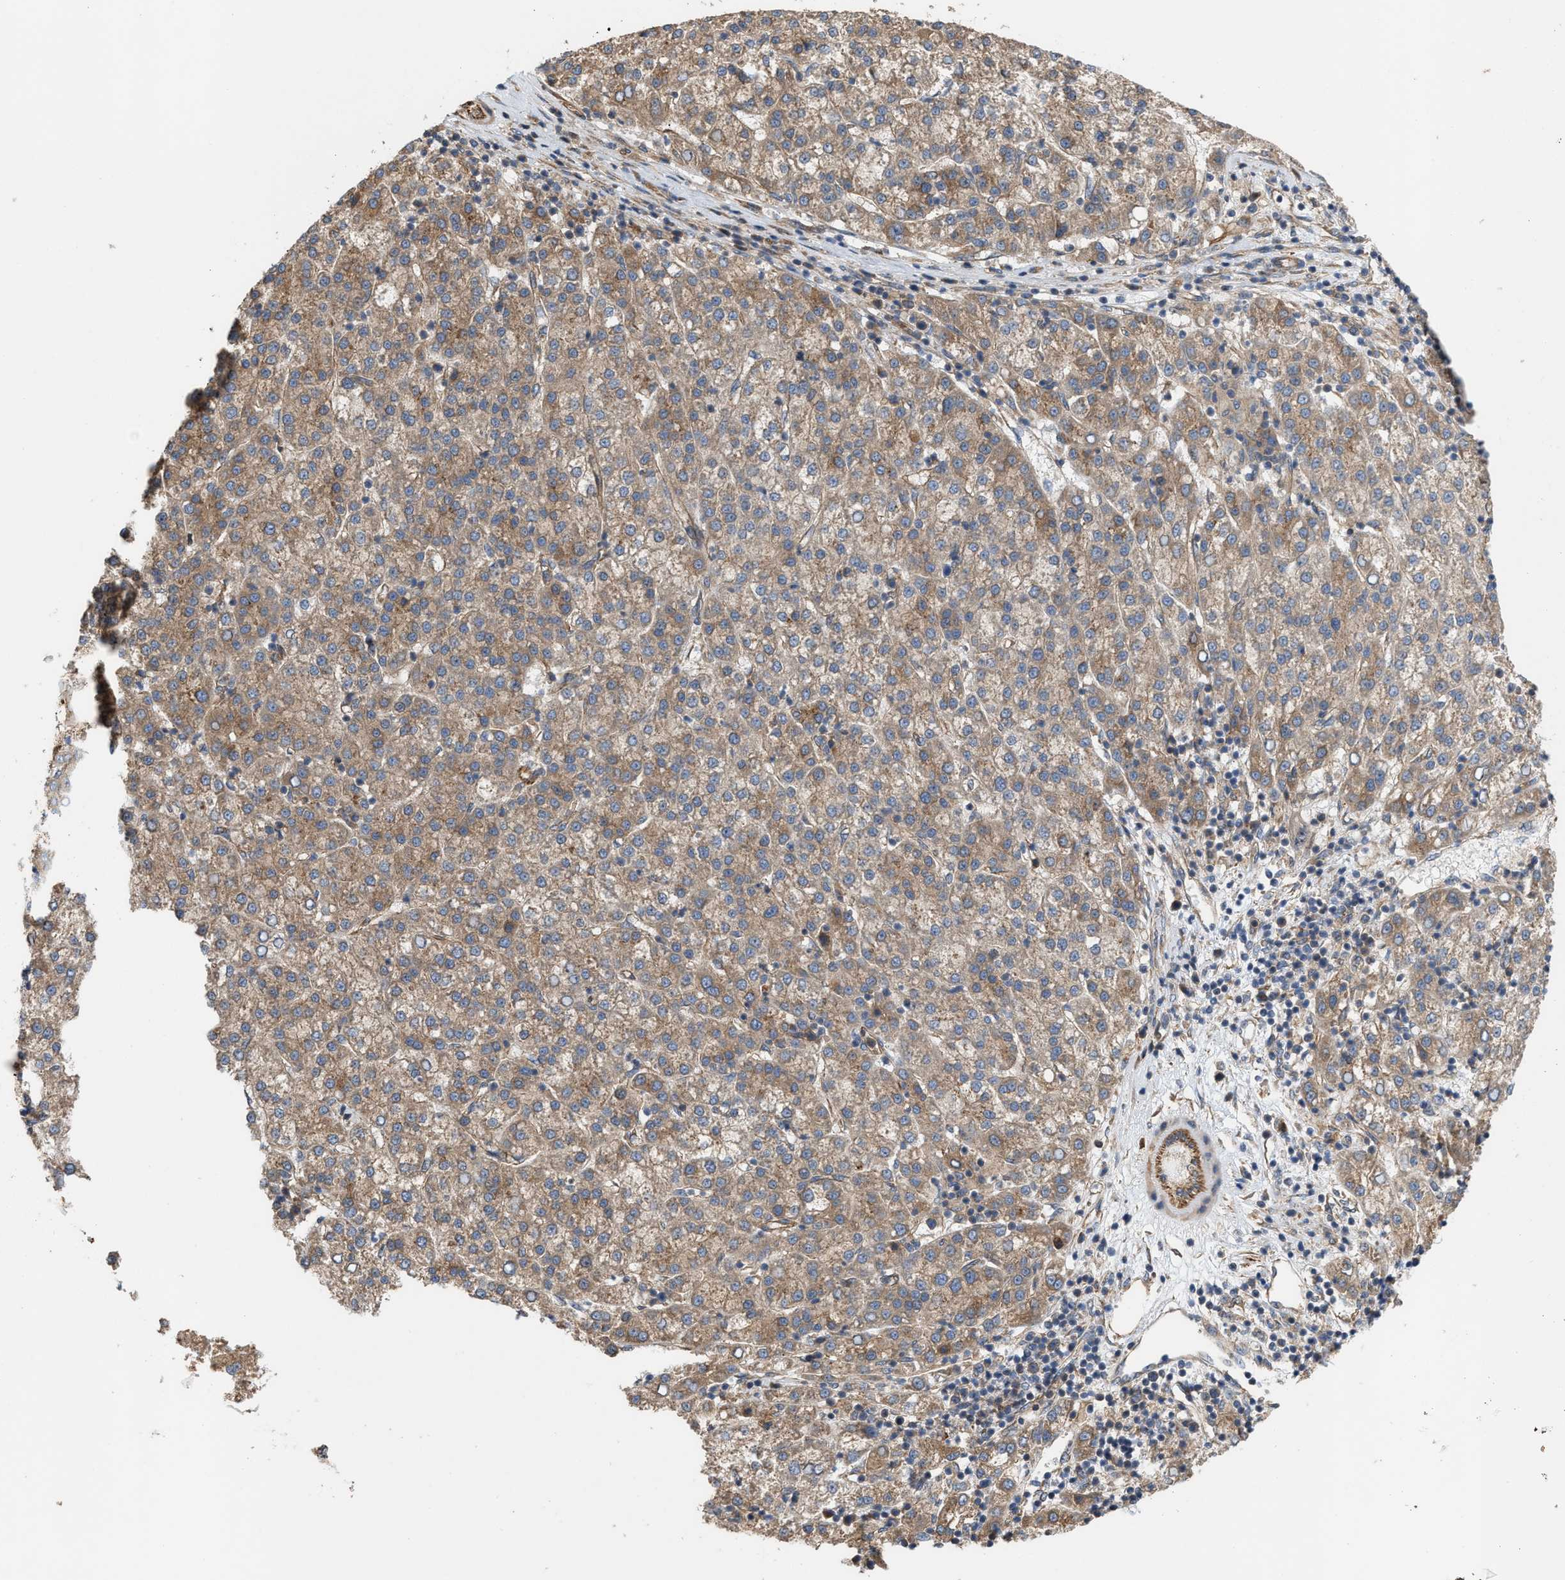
{"staining": {"intensity": "weak", "quantity": "25%-75%", "location": "cytoplasmic/membranous"}, "tissue": "liver cancer", "cell_type": "Tumor cells", "image_type": "cancer", "snomed": [{"axis": "morphology", "description": "Carcinoma, Hepatocellular, NOS"}, {"axis": "topography", "description": "Liver"}], "caption": "Protein expression analysis of human hepatocellular carcinoma (liver) reveals weak cytoplasmic/membranous staining in about 25%-75% of tumor cells.", "gene": "EPS15L1", "patient": {"sex": "female", "age": 58}}